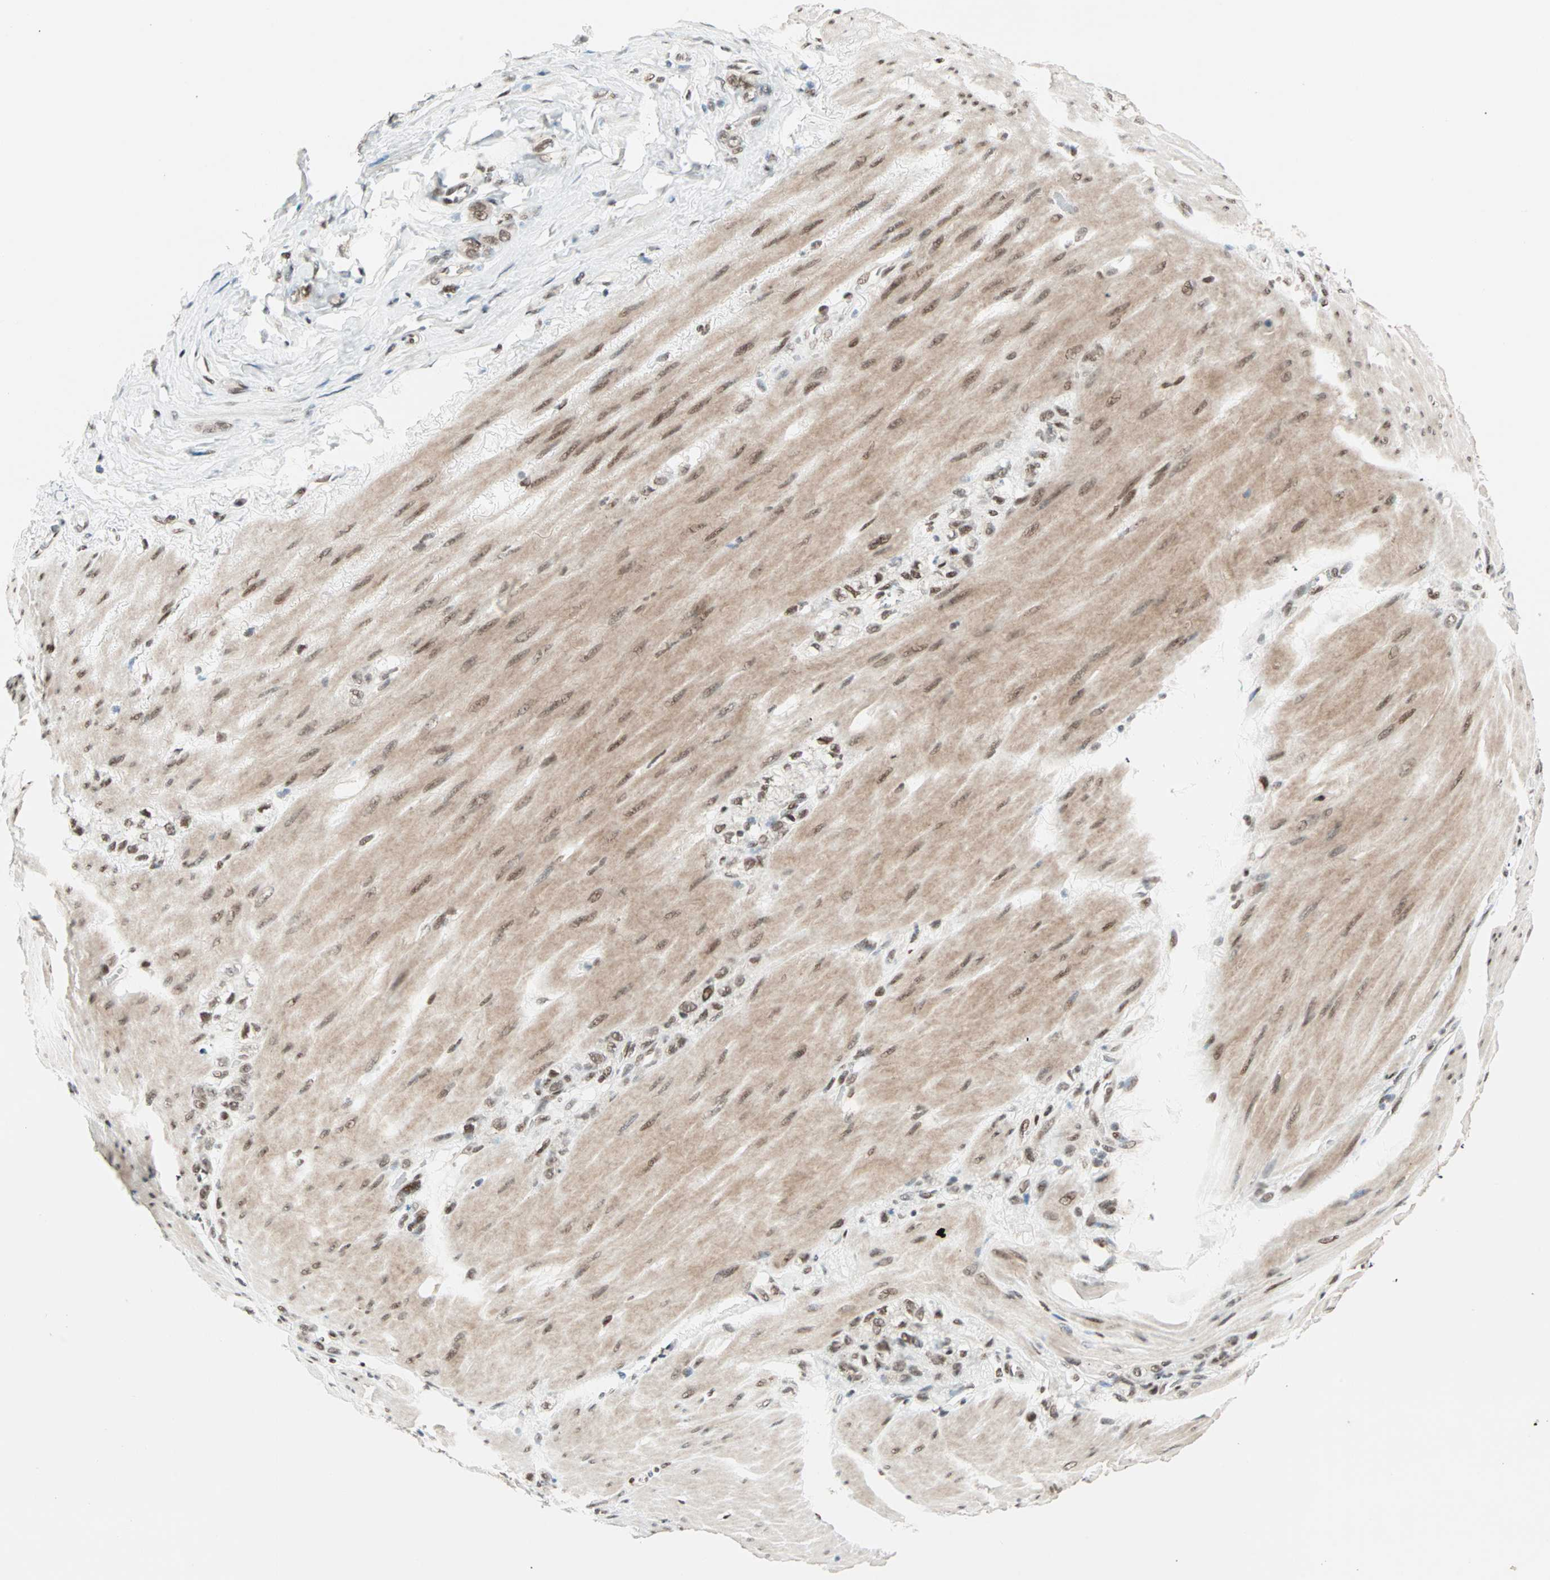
{"staining": {"intensity": "moderate", "quantity": ">75%", "location": "nuclear"}, "tissue": "stomach cancer", "cell_type": "Tumor cells", "image_type": "cancer", "snomed": [{"axis": "morphology", "description": "Adenocarcinoma, NOS"}, {"axis": "topography", "description": "Stomach"}], "caption": "Stomach cancer (adenocarcinoma) stained with a protein marker demonstrates moderate staining in tumor cells.", "gene": "BLM", "patient": {"sex": "male", "age": 82}}